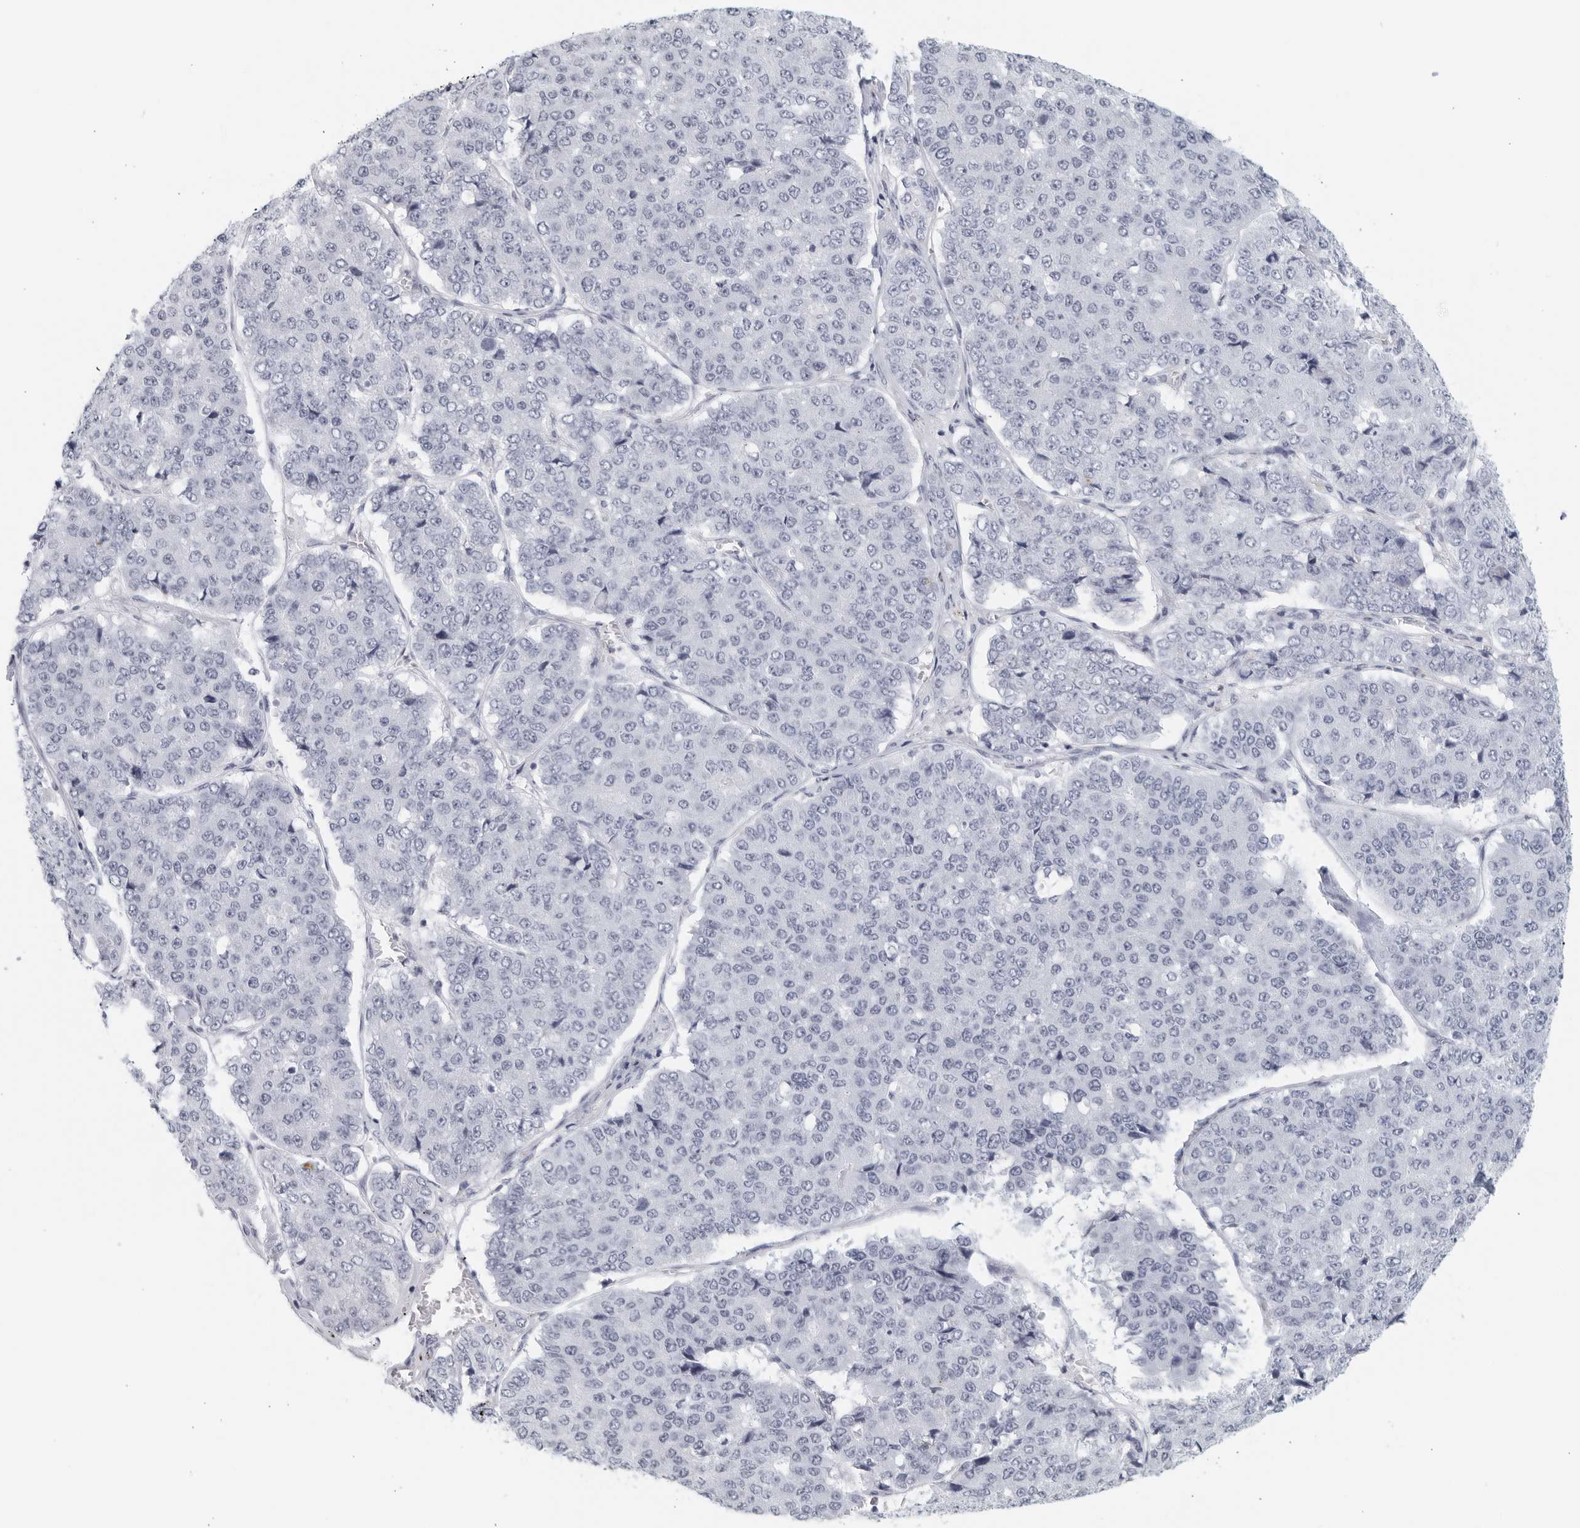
{"staining": {"intensity": "negative", "quantity": "none", "location": "none"}, "tissue": "pancreatic cancer", "cell_type": "Tumor cells", "image_type": "cancer", "snomed": [{"axis": "morphology", "description": "Adenocarcinoma, NOS"}, {"axis": "topography", "description": "Pancreas"}], "caption": "Human pancreatic adenocarcinoma stained for a protein using immunohistochemistry exhibits no staining in tumor cells.", "gene": "KLK7", "patient": {"sex": "male", "age": 50}}